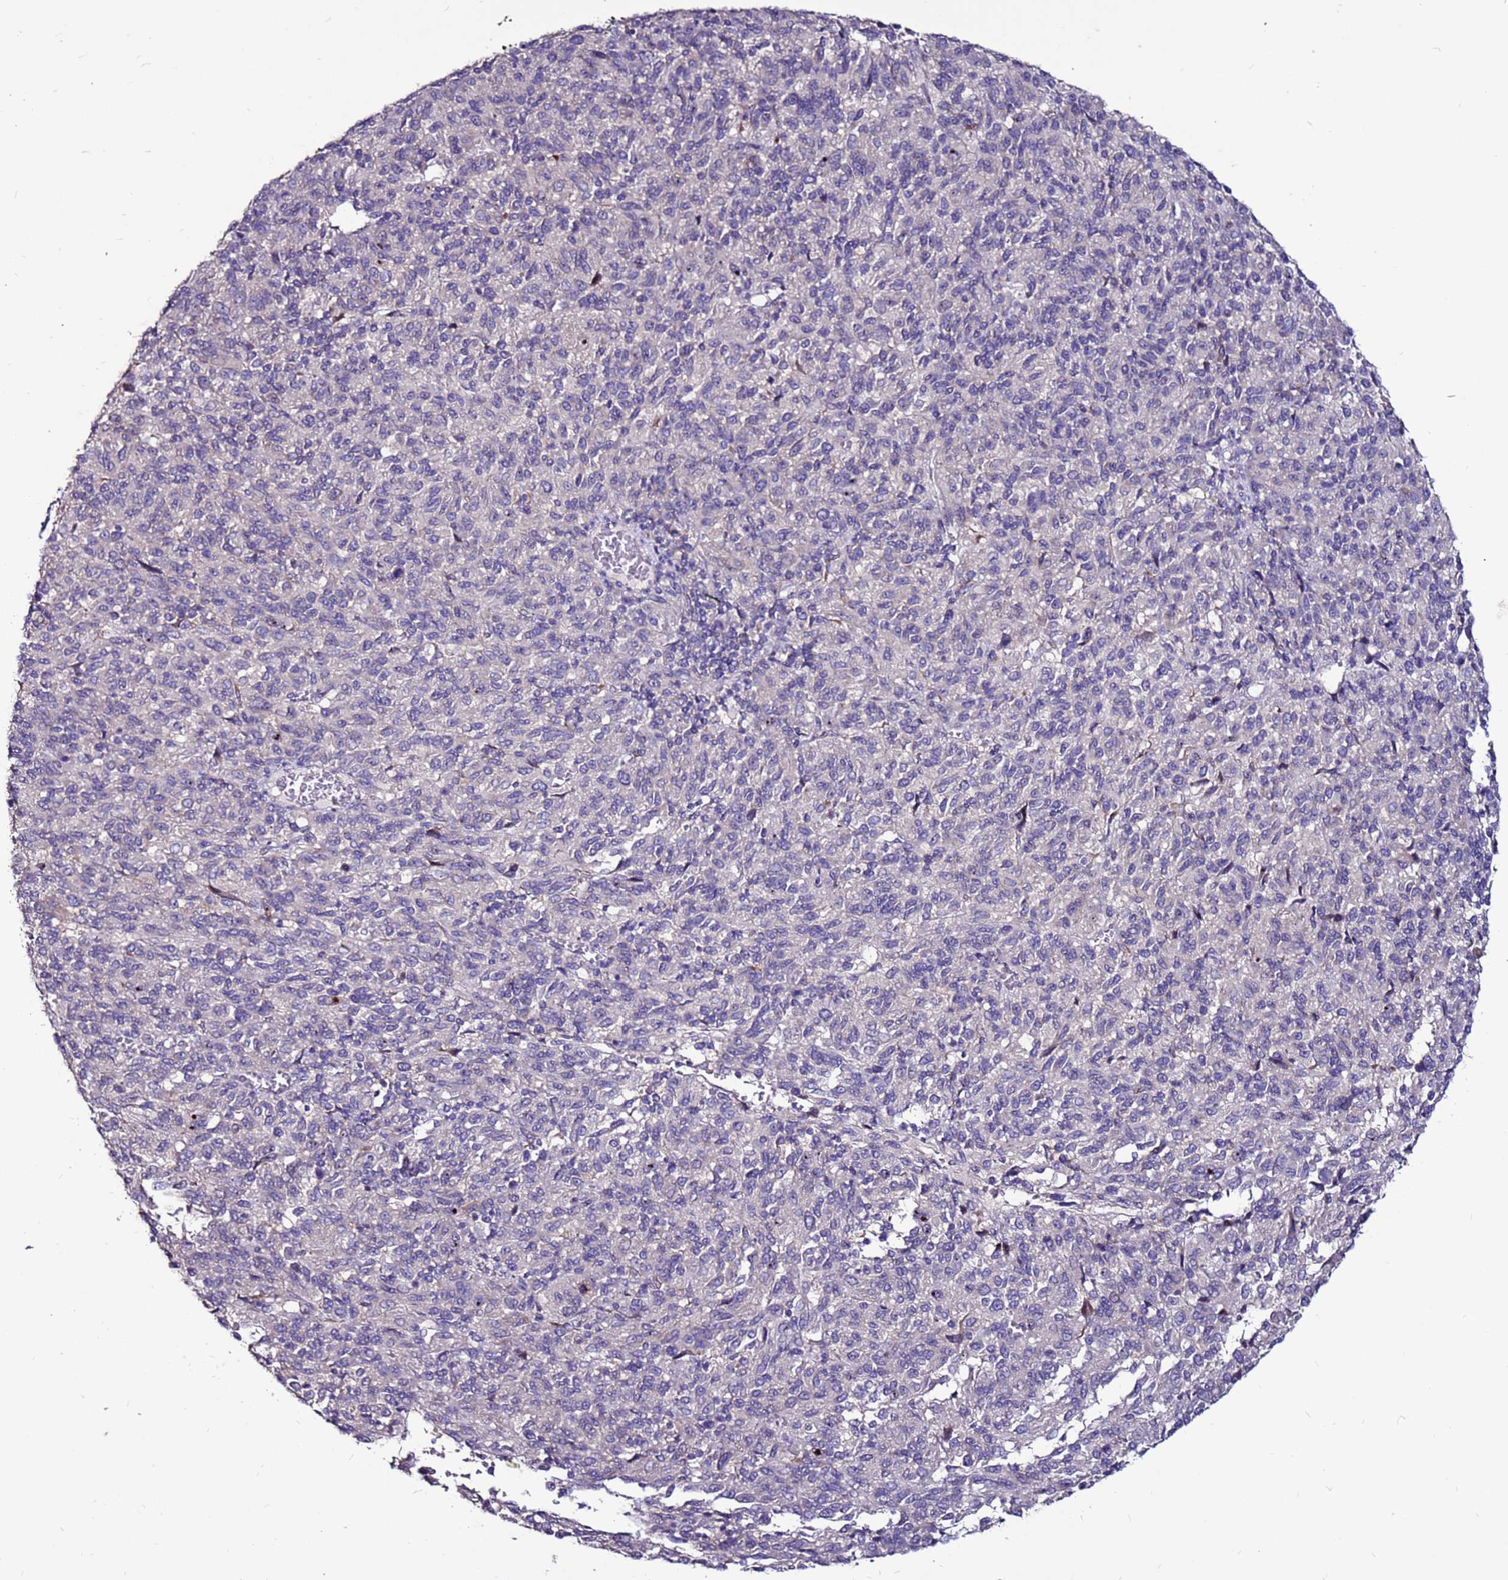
{"staining": {"intensity": "negative", "quantity": "none", "location": "none"}, "tissue": "melanoma", "cell_type": "Tumor cells", "image_type": "cancer", "snomed": [{"axis": "morphology", "description": "Malignant melanoma, Metastatic site"}, {"axis": "topography", "description": "Lung"}], "caption": "DAB immunohistochemical staining of human melanoma reveals no significant positivity in tumor cells. (Stains: DAB (3,3'-diaminobenzidine) immunohistochemistry (IHC) with hematoxylin counter stain, Microscopy: brightfield microscopy at high magnification).", "gene": "SLC44A3", "patient": {"sex": "male", "age": 64}}